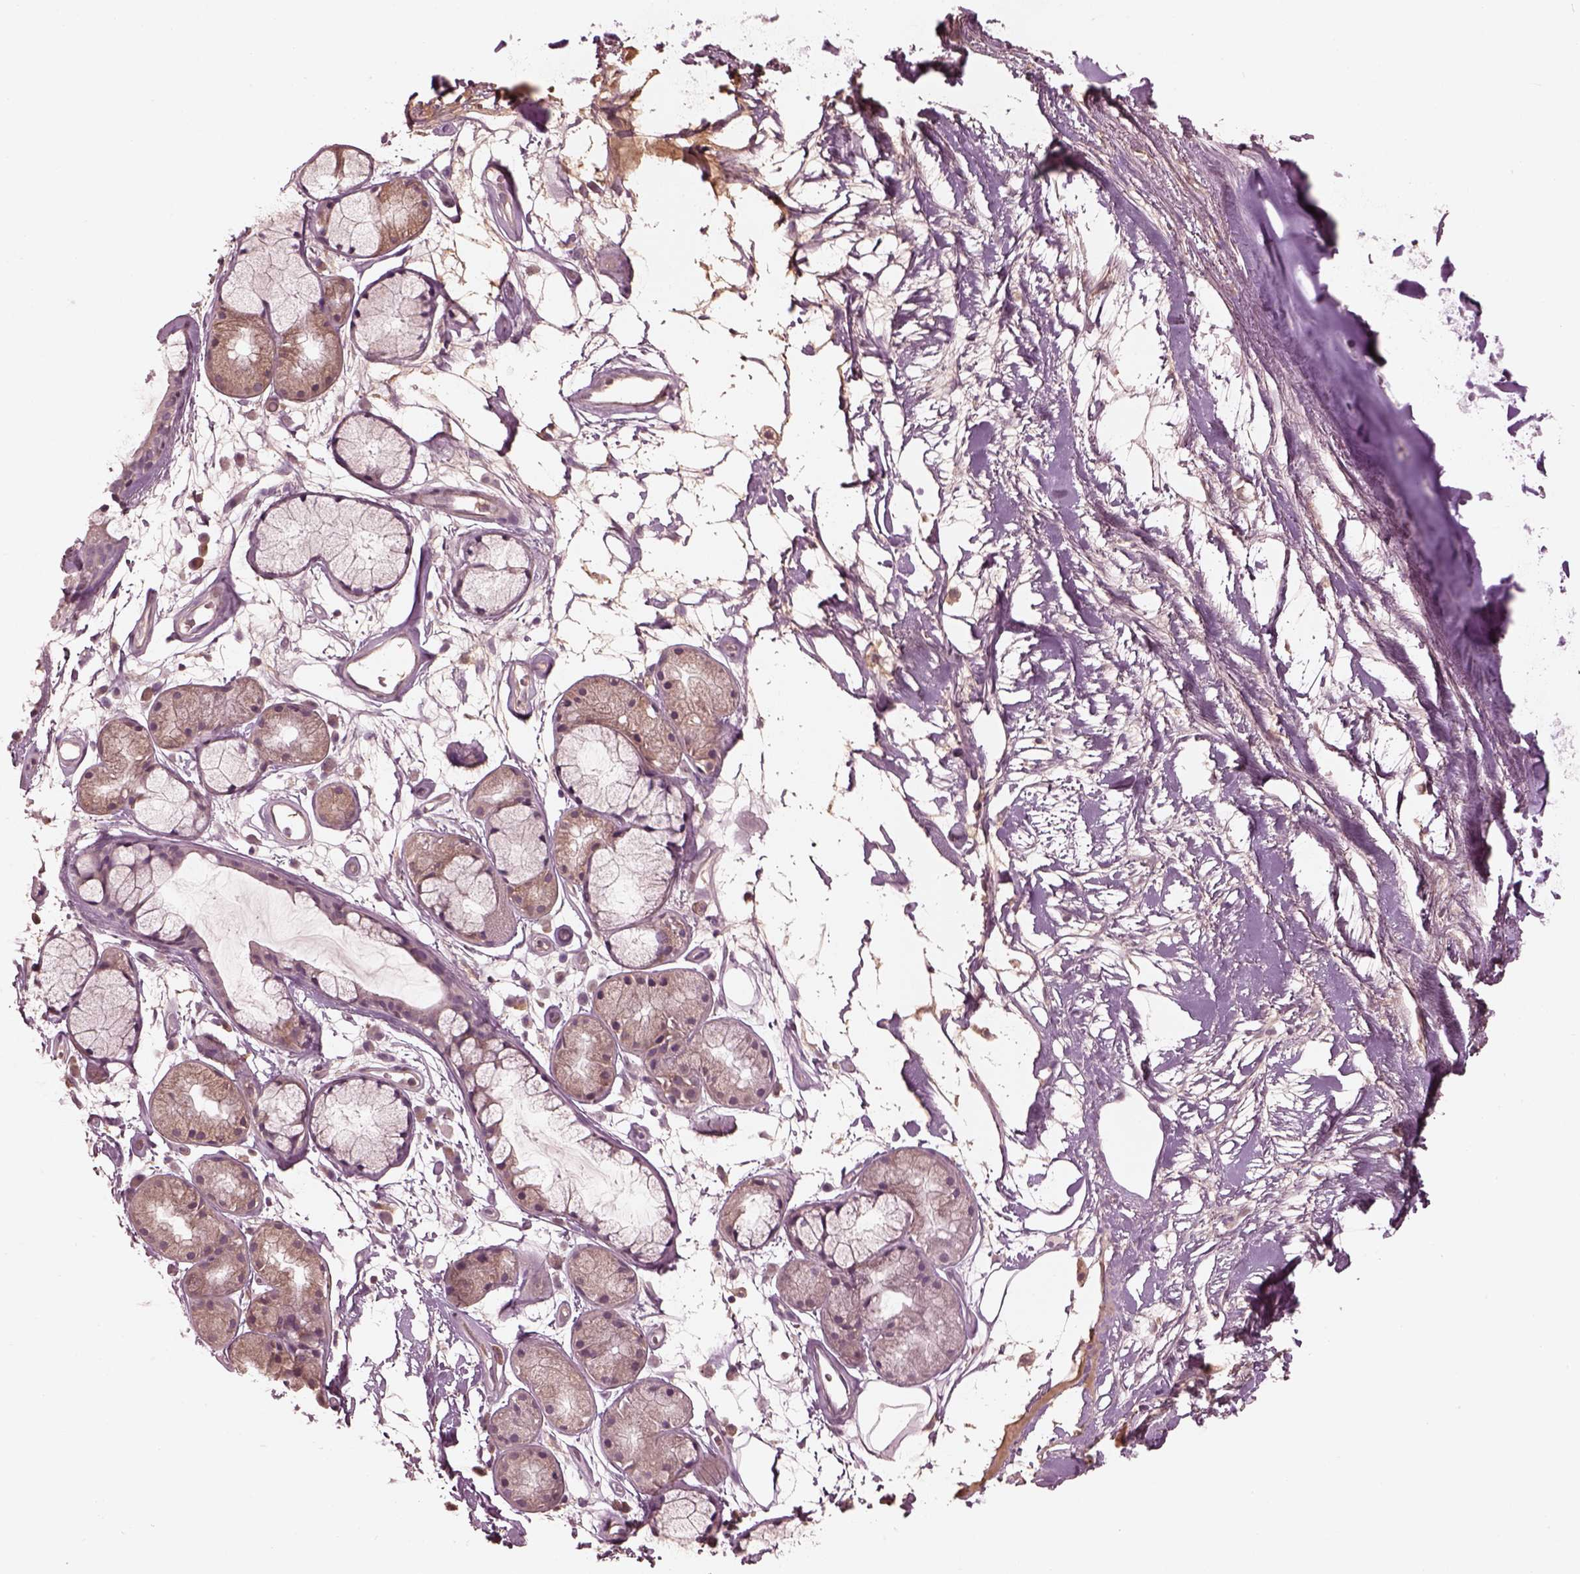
{"staining": {"intensity": "weak", "quantity": "<25%", "location": "cytoplasmic/membranous"}, "tissue": "adipose tissue", "cell_type": "Adipocytes", "image_type": "normal", "snomed": [{"axis": "morphology", "description": "Normal tissue, NOS"}, {"axis": "morphology", "description": "Squamous cell carcinoma, NOS"}, {"axis": "topography", "description": "Cartilage tissue"}, {"axis": "topography", "description": "Lung"}], "caption": "DAB immunohistochemical staining of normal human adipose tissue demonstrates no significant expression in adipocytes.", "gene": "VWA5B1", "patient": {"sex": "male", "age": 66}}